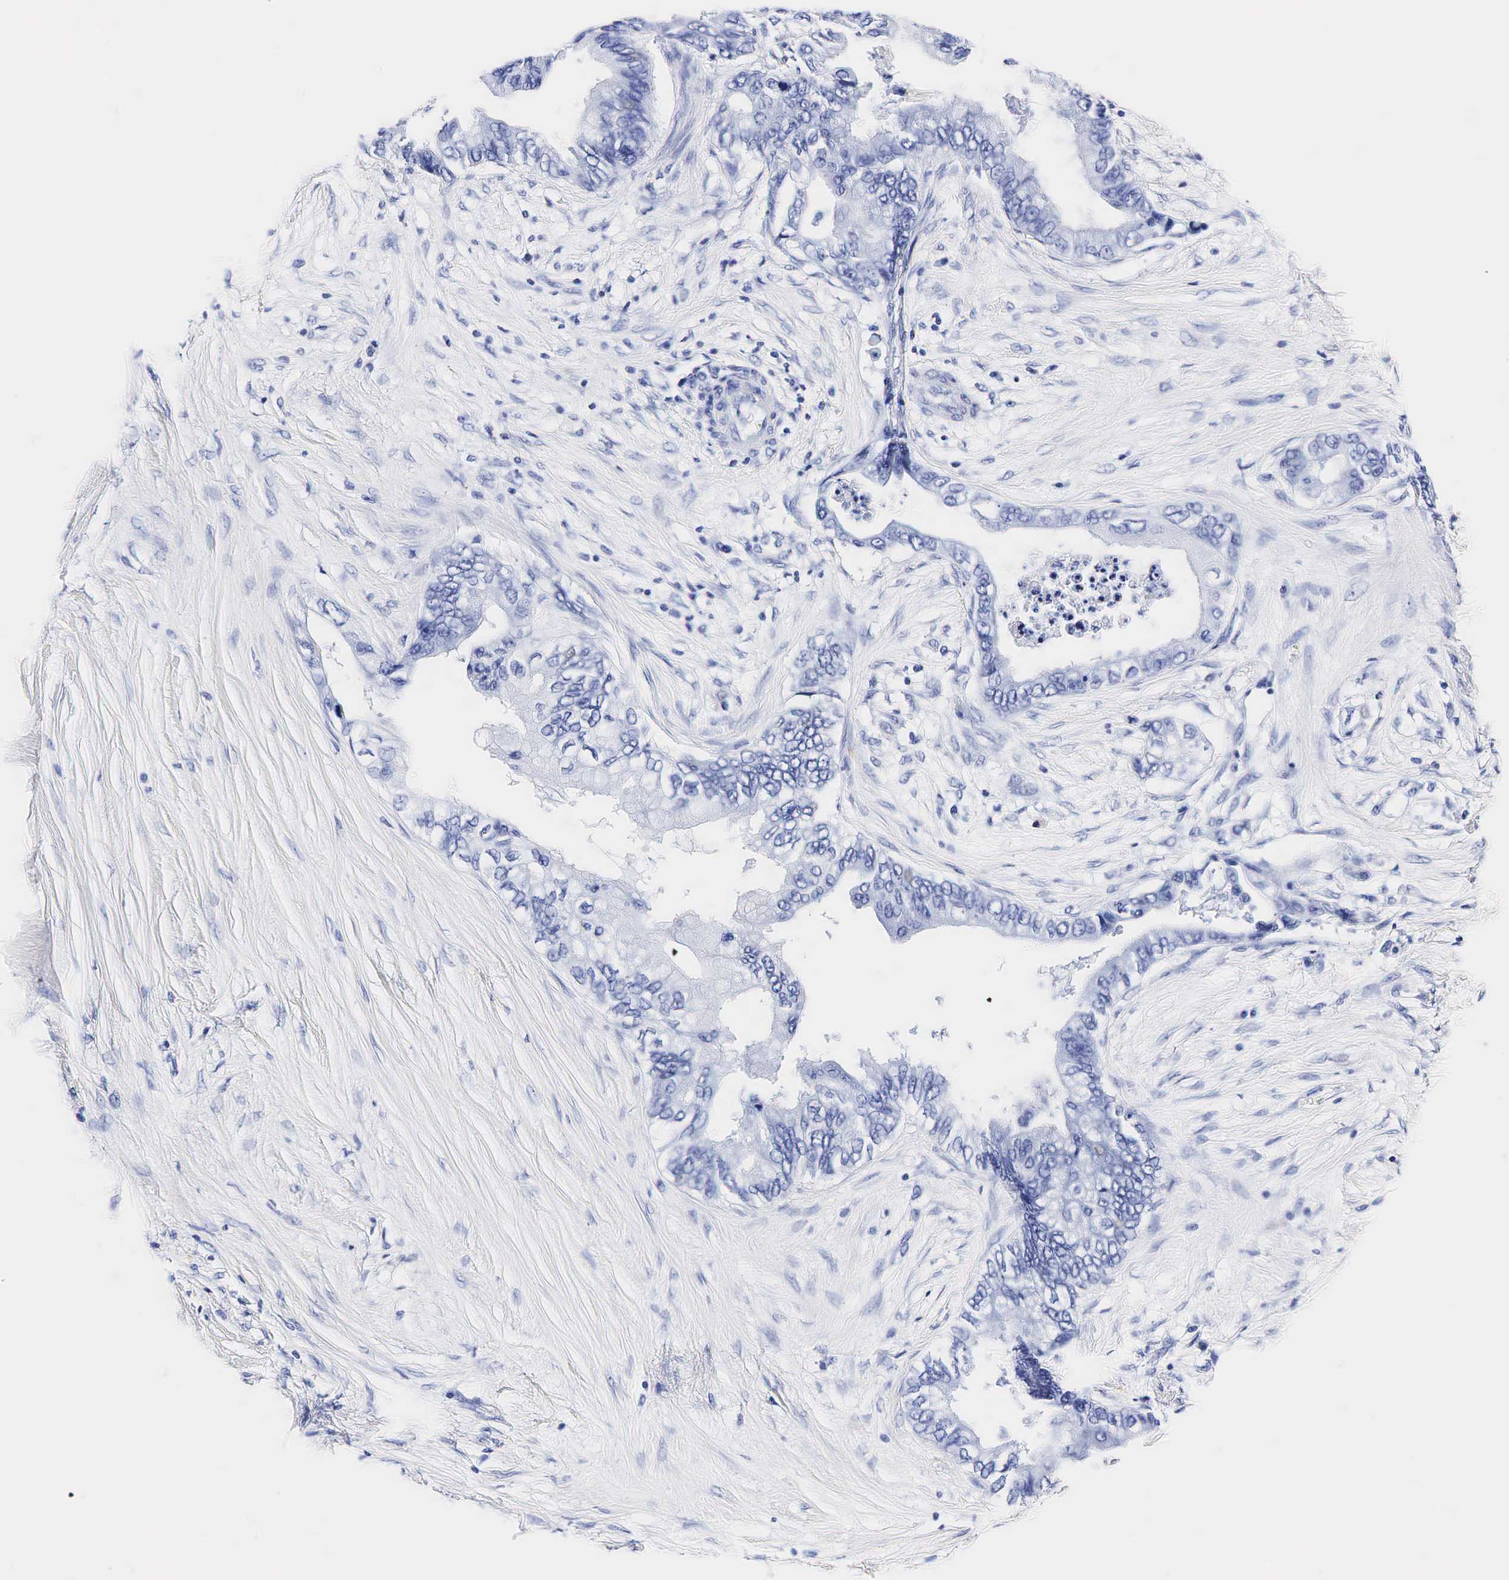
{"staining": {"intensity": "negative", "quantity": "none", "location": "none"}, "tissue": "pancreatic cancer", "cell_type": "Tumor cells", "image_type": "cancer", "snomed": [{"axis": "morphology", "description": "Adenocarcinoma, NOS"}, {"axis": "topography", "description": "Pancreas"}], "caption": "The immunohistochemistry (IHC) micrograph has no significant expression in tumor cells of pancreatic cancer (adenocarcinoma) tissue.", "gene": "TG", "patient": {"sex": "female", "age": 66}}